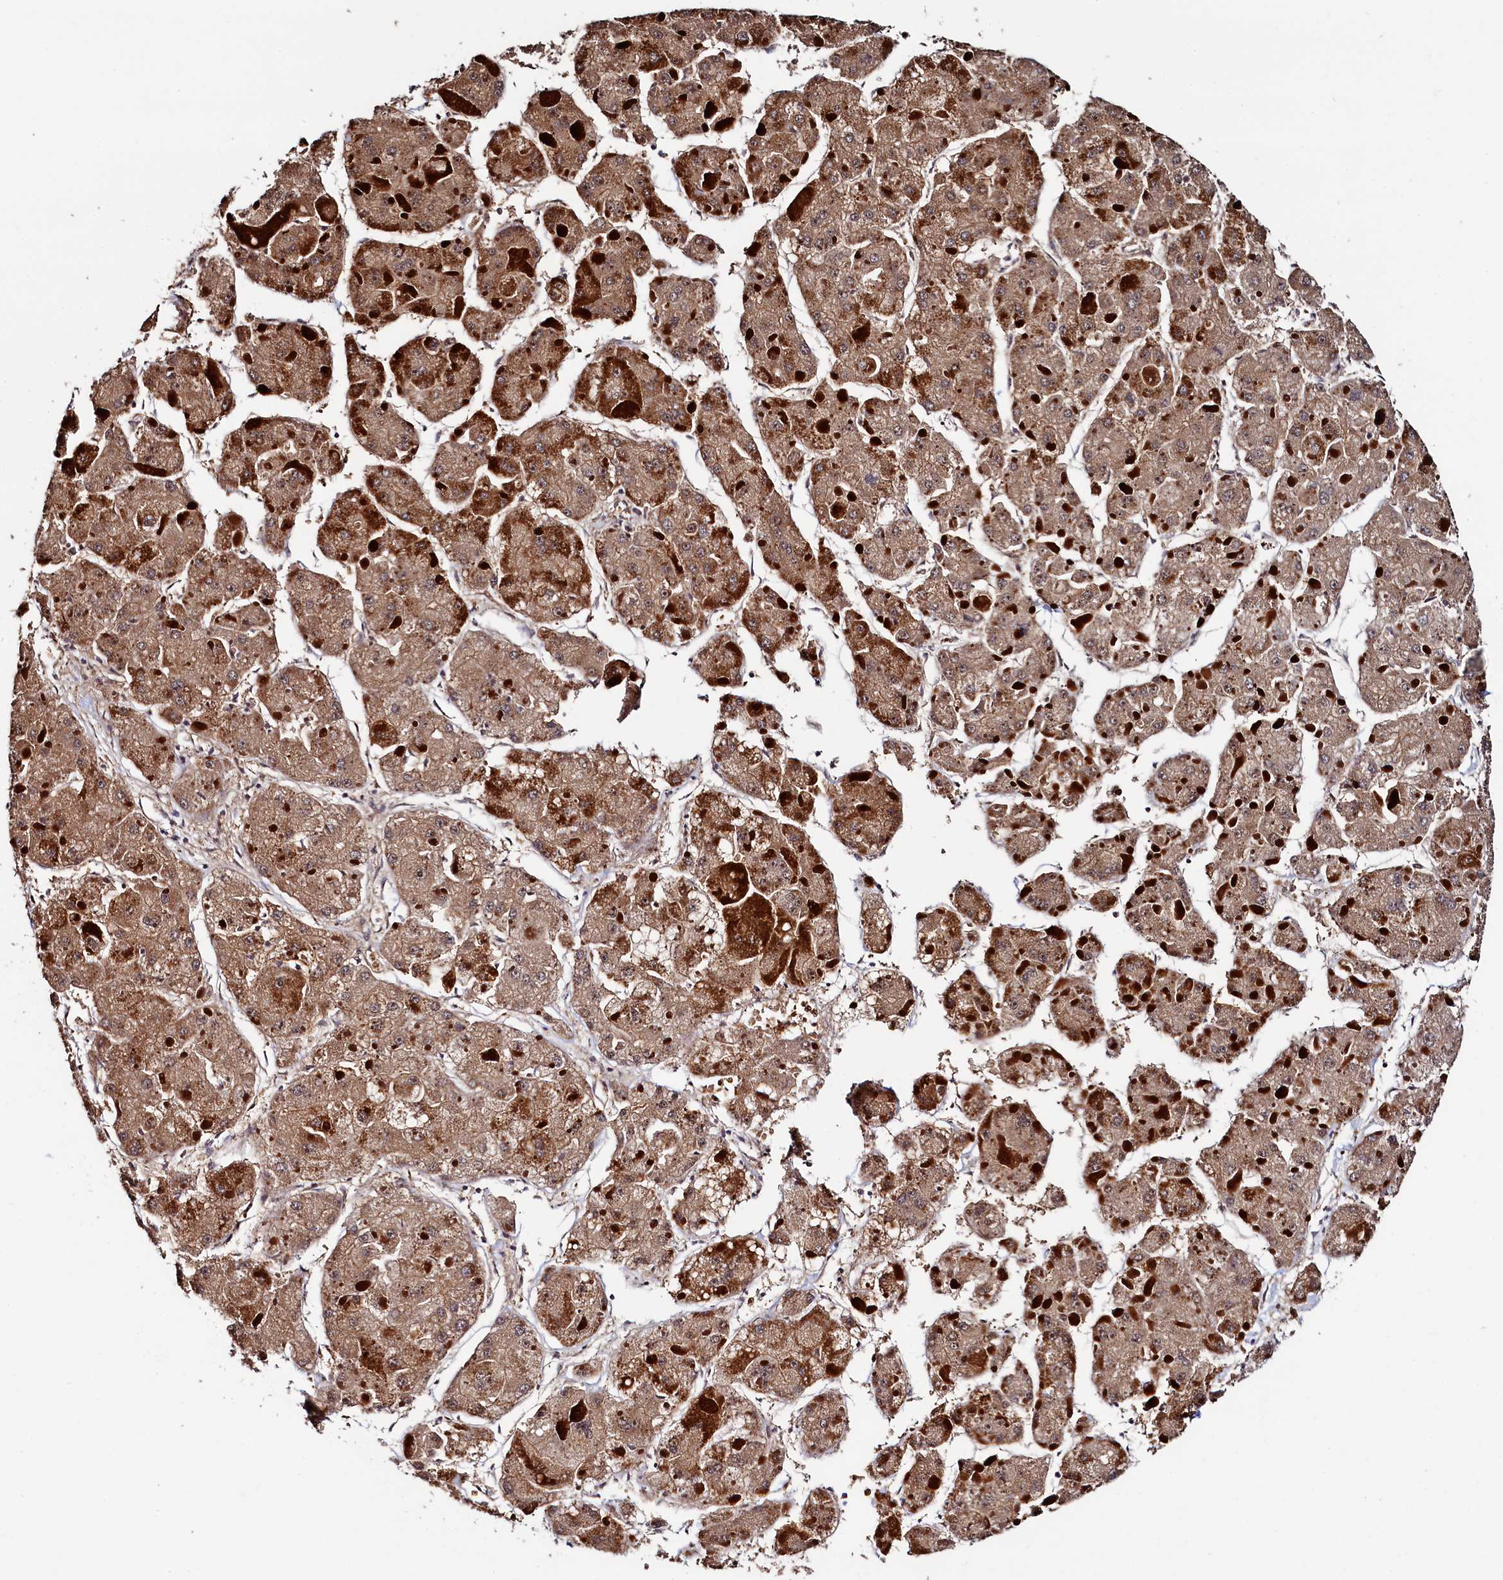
{"staining": {"intensity": "moderate", "quantity": ">75%", "location": "cytoplasmic/membranous"}, "tissue": "liver cancer", "cell_type": "Tumor cells", "image_type": "cancer", "snomed": [{"axis": "morphology", "description": "Carcinoma, Hepatocellular, NOS"}, {"axis": "topography", "description": "Liver"}], "caption": "A high-resolution micrograph shows immunohistochemistry staining of liver cancer, which demonstrates moderate cytoplasmic/membranous staining in about >75% of tumor cells. The staining was performed using DAB to visualize the protein expression in brown, while the nuclei were stained in blue with hematoxylin (Magnification: 20x).", "gene": "PIK3C3", "patient": {"sex": "female", "age": 73}}